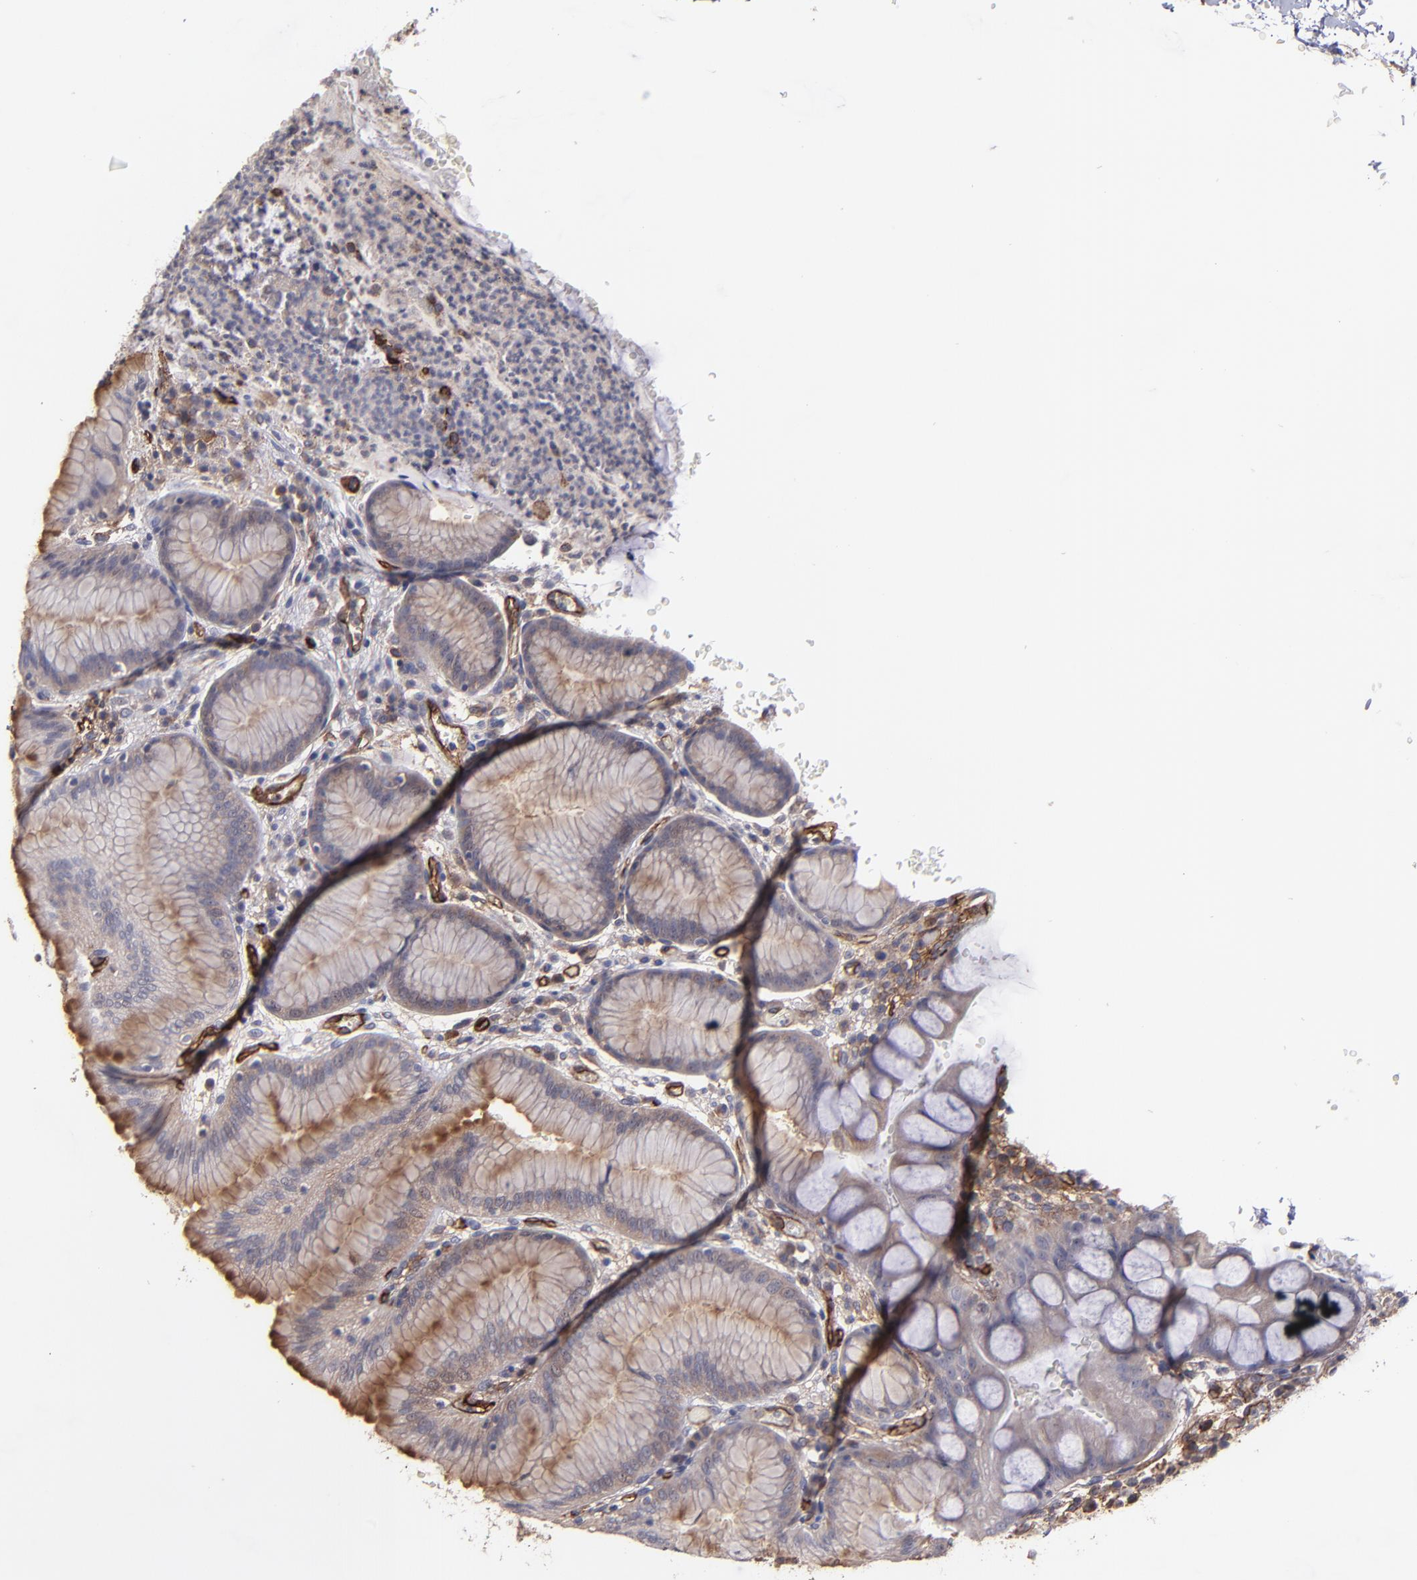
{"staining": {"intensity": "moderate", "quantity": "25%-75%", "location": "cytoplasmic/membranous"}, "tissue": "stomach", "cell_type": "Glandular cells", "image_type": "normal", "snomed": [{"axis": "morphology", "description": "Normal tissue, NOS"}, {"axis": "morphology", "description": "Inflammation, NOS"}, {"axis": "topography", "description": "Stomach, lower"}], "caption": "DAB (3,3'-diaminobenzidine) immunohistochemical staining of unremarkable stomach demonstrates moderate cytoplasmic/membranous protein expression in approximately 25%-75% of glandular cells.", "gene": "ICAM1", "patient": {"sex": "male", "age": 59}}